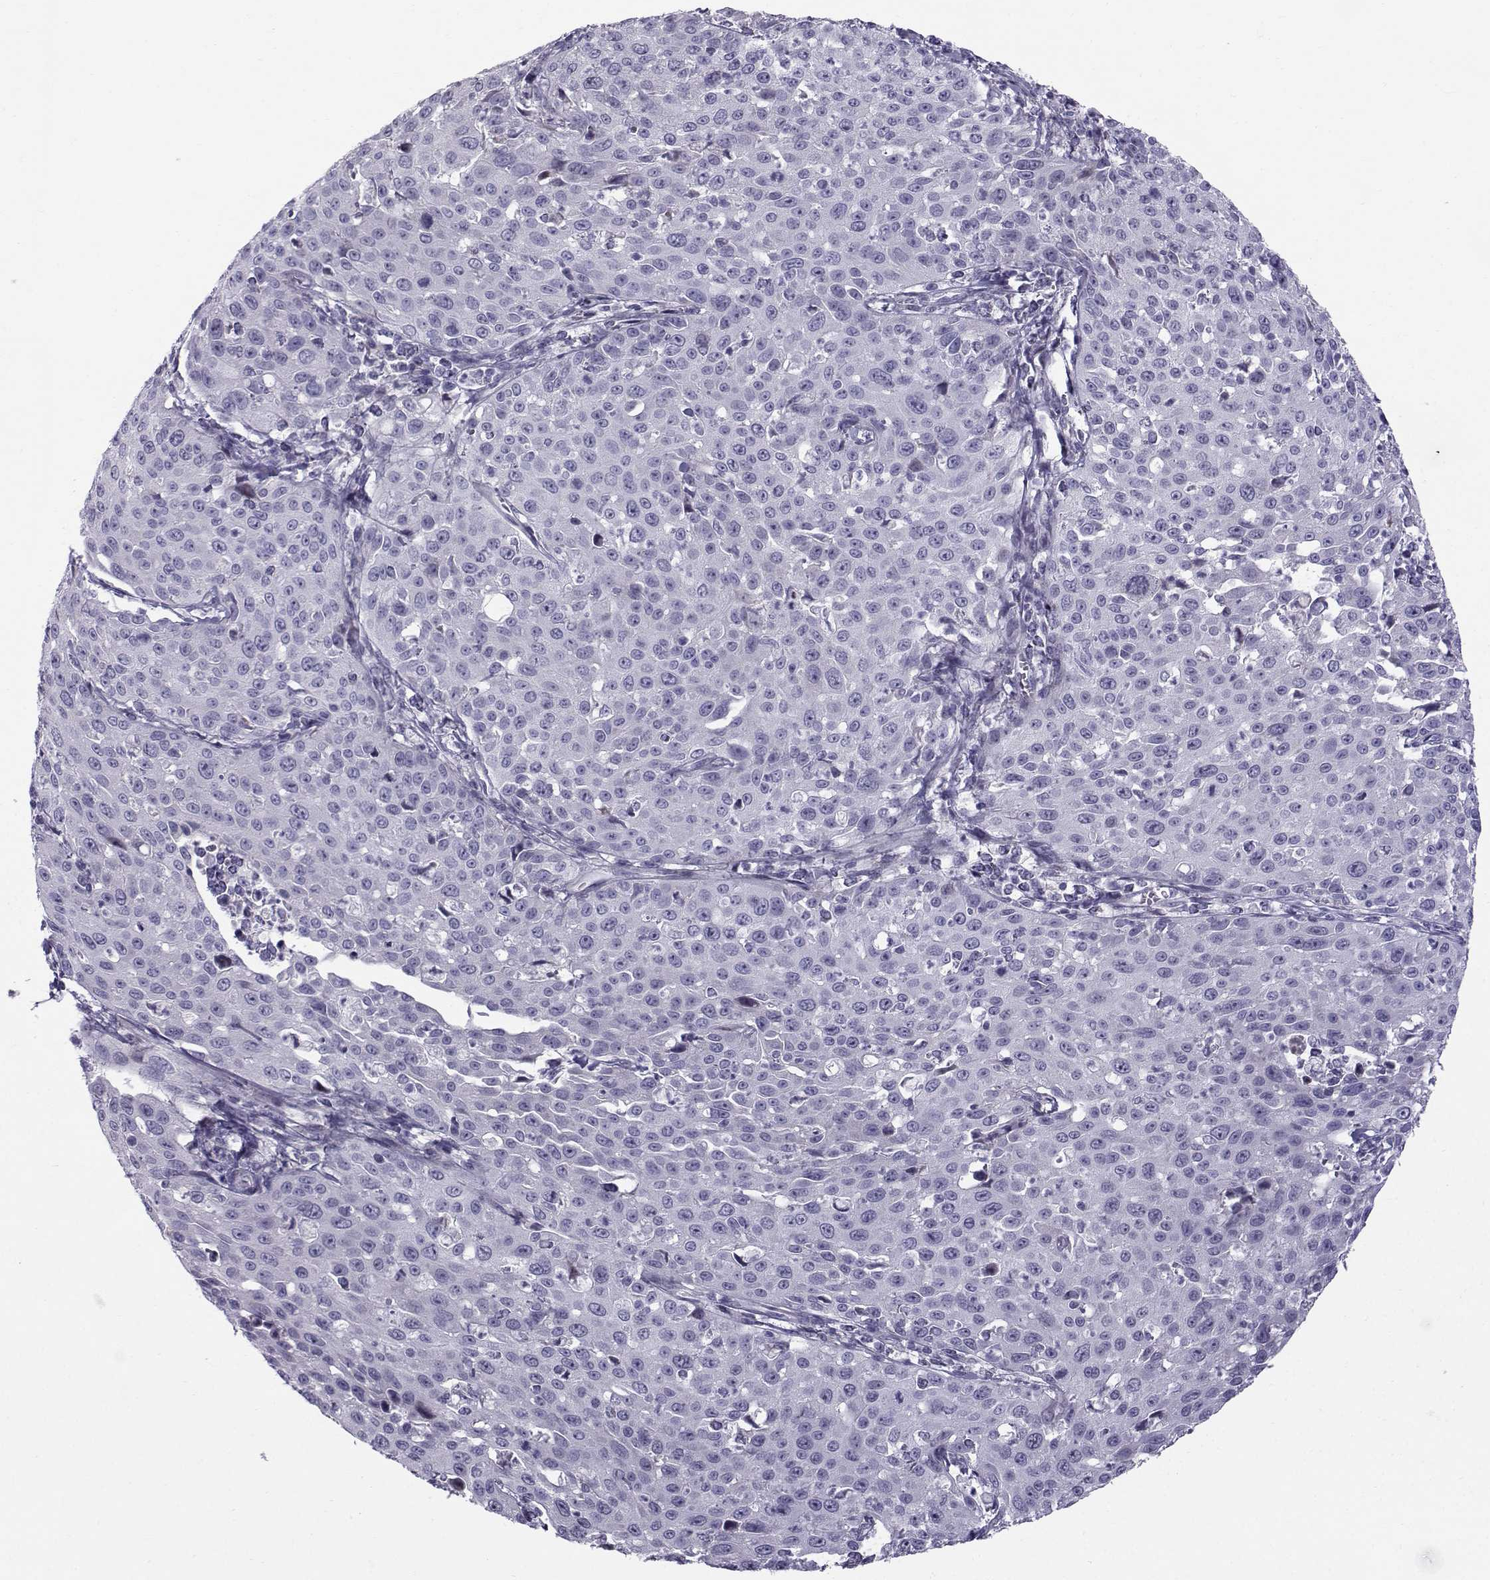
{"staining": {"intensity": "negative", "quantity": "none", "location": "none"}, "tissue": "cervical cancer", "cell_type": "Tumor cells", "image_type": "cancer", "snomed": [{"axis": "morphology", "description": "Squamous cell carcinoma, NOS"}, {"axis": "topography", "description": "Cervix"}], "caption": "Squamous cell carcinoma (cervical) was stained to show a protein in brown. There is no significant expression in tumor cells.", "gene": "DMRT3", "patient": {"sex": "female", "age": 26}}